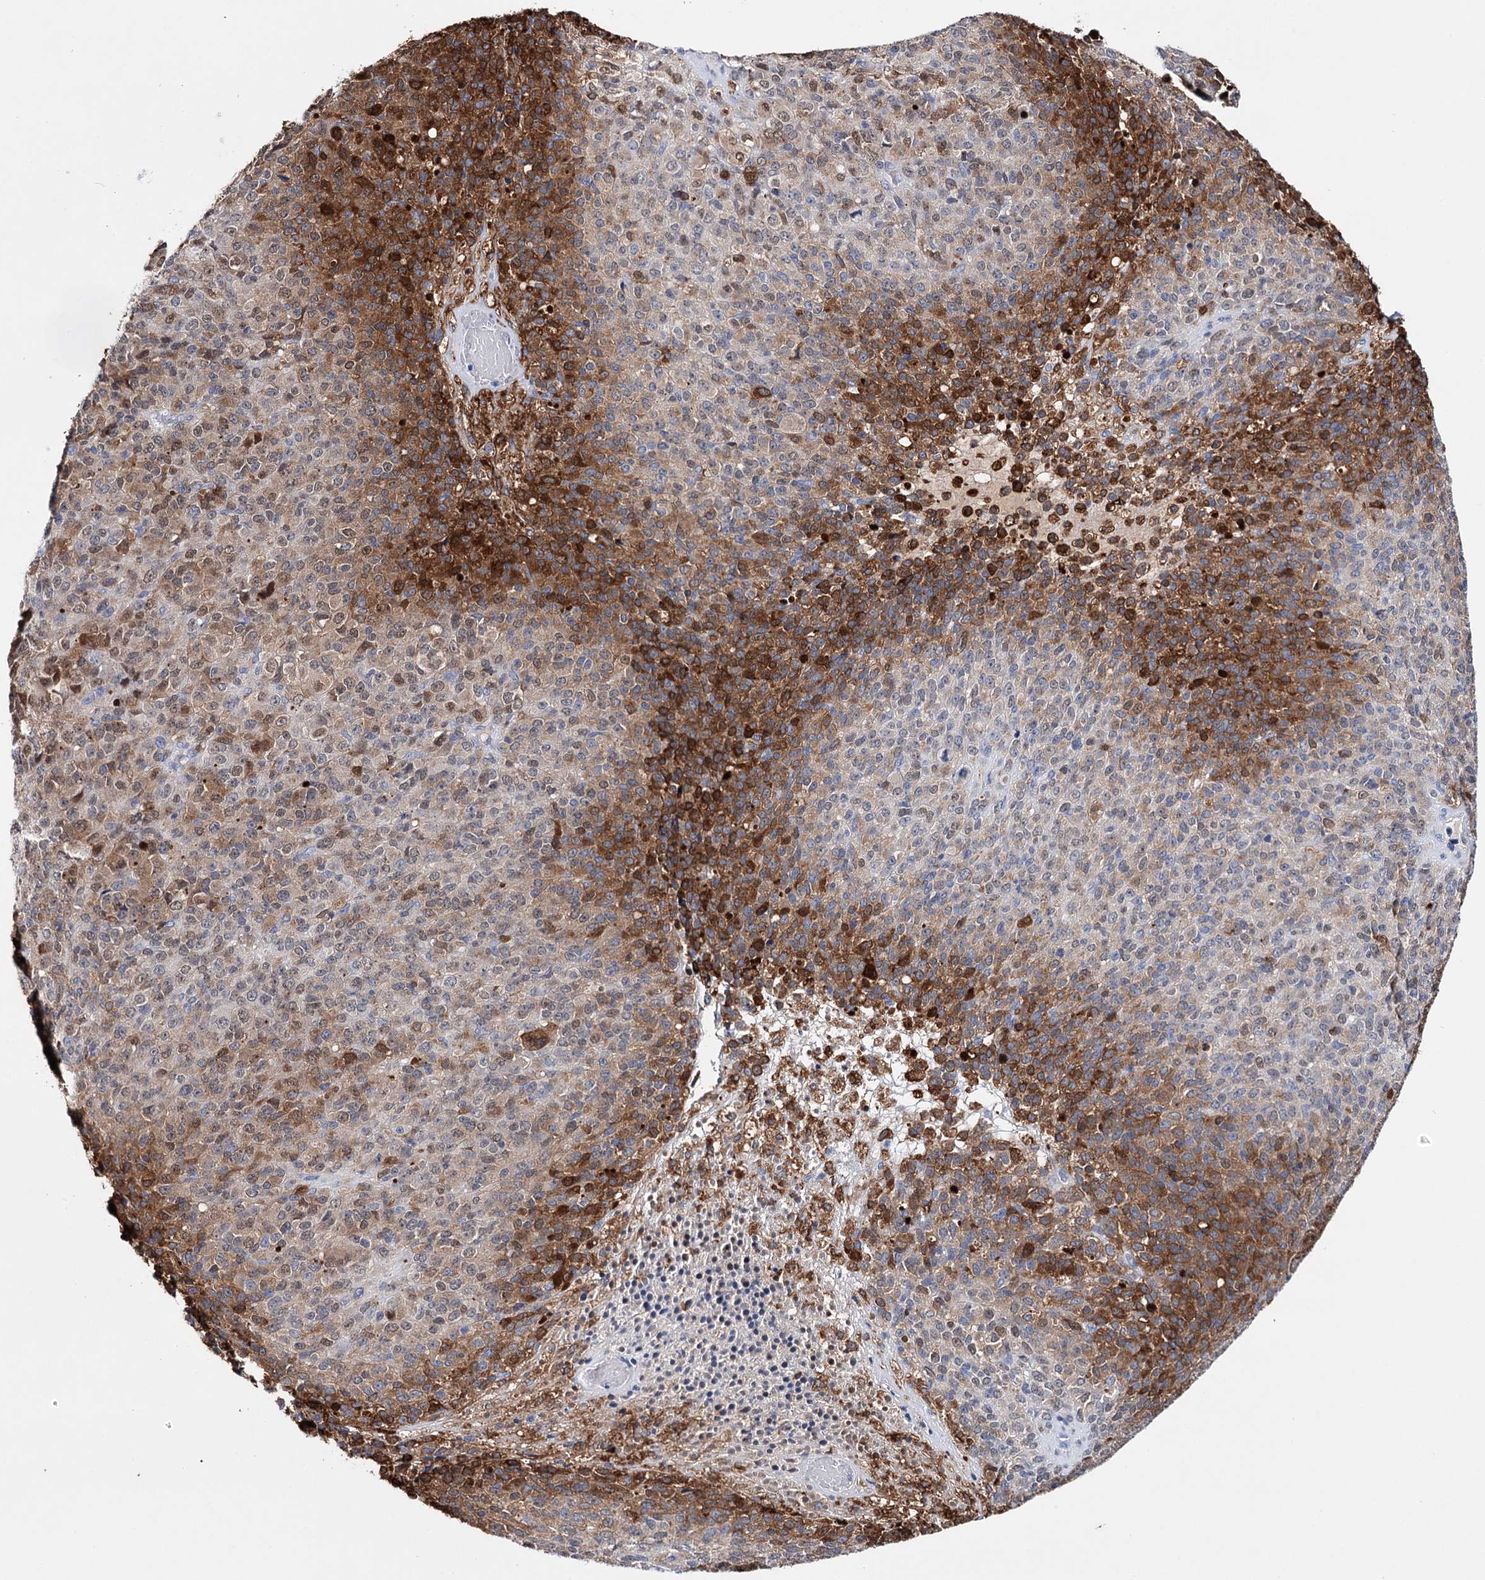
{"staining": {"intensity": "strong", "quantity": "25%-75%", "location": "cytoplasmic/membranous,nuclear"}, "tissue": "melanoma", "cell_type": "Tumor cells", "image_type": "cancer", "snomed": [{"axis": "morphology", "description": "Malignant melanoma, Metastatic site"}, {"axis": "topography", "description": "Brain"}], "caption": "Immunohistochemistry (IHC) image of neoplastic tissue: human malignant melanoma (metastatic site) stained using IHC shows high levels of strong protein expression localized specifically in the cytoplasmic/membranous and nuclear of tumor cells, appearing as a cytoplasmic/membranous and nuclear brown color.", "gene": "CFAP46", "patient": {"sex": "female", "age": 56}}